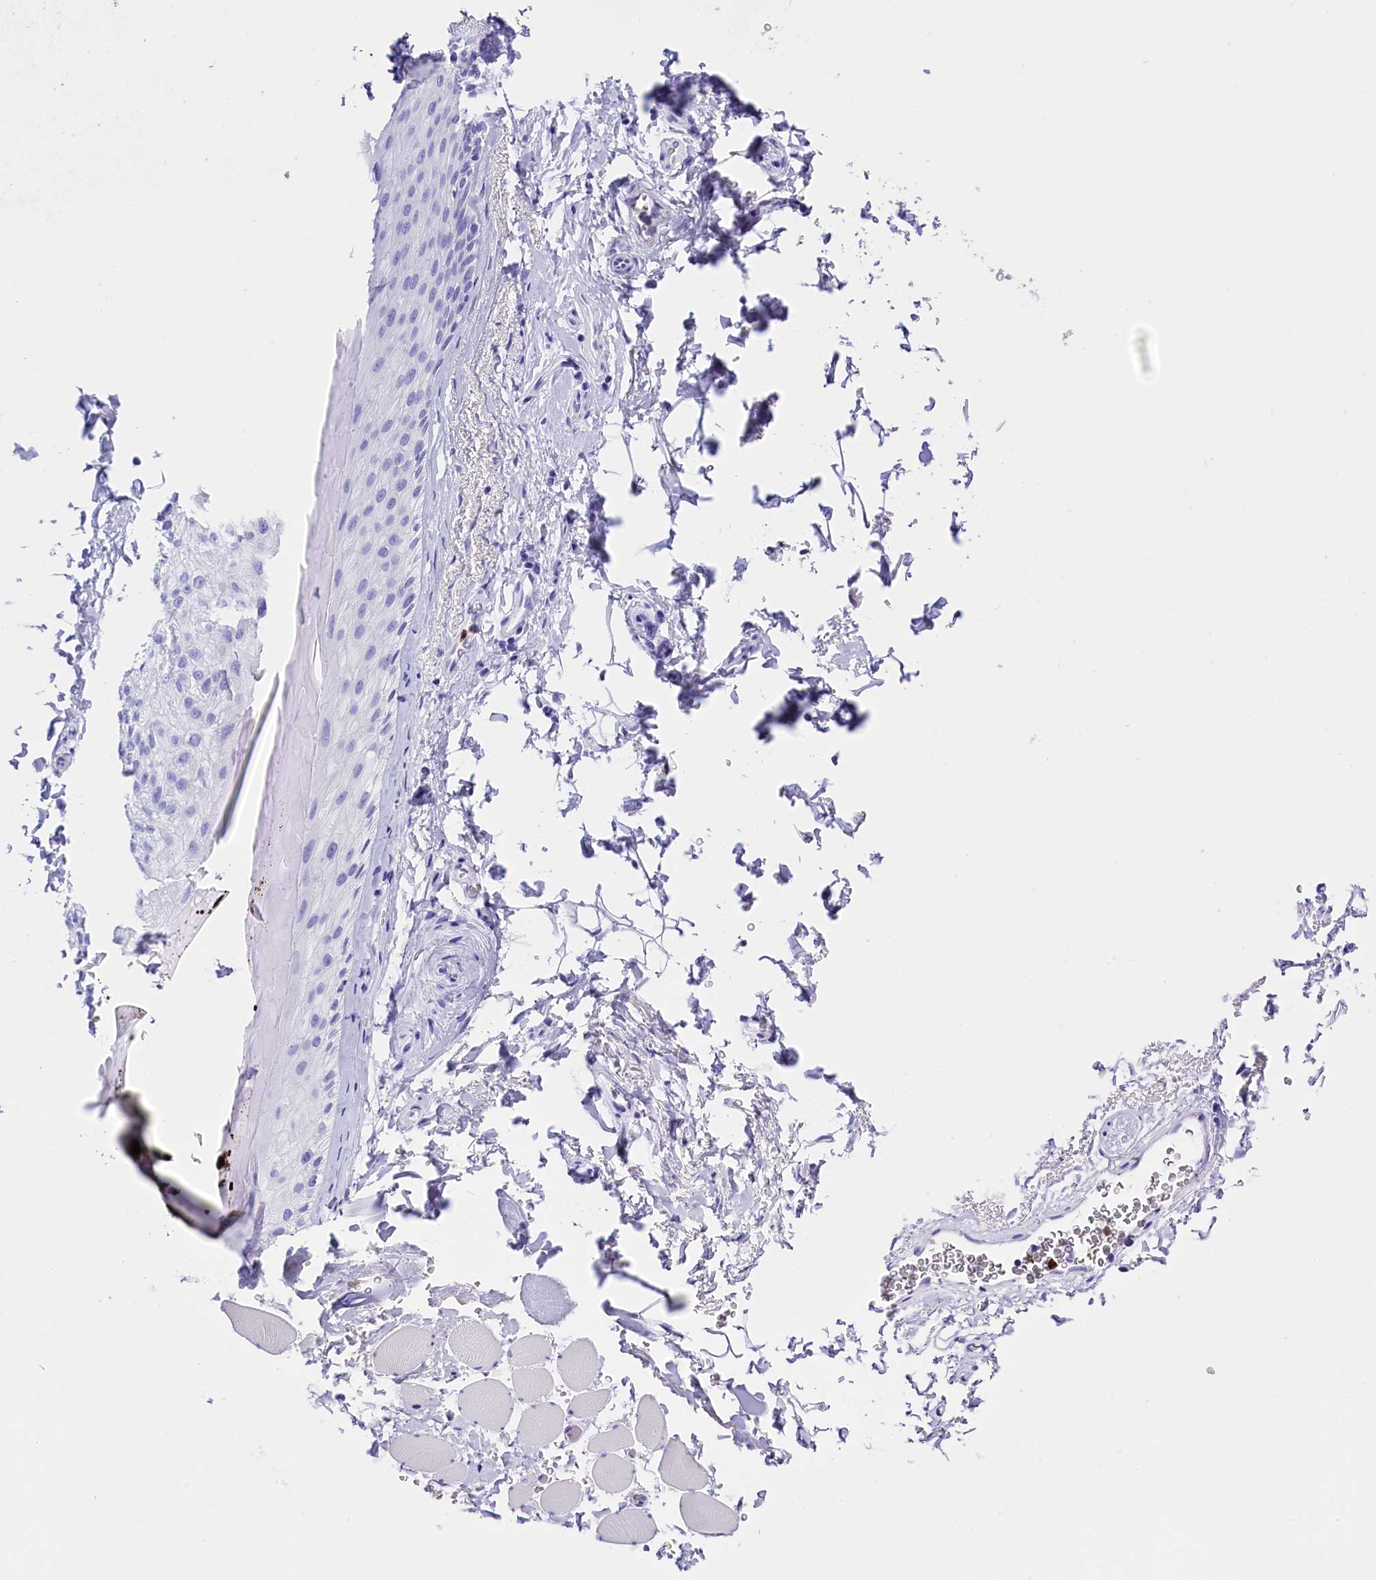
{"staining": {"intensity": "negative", "quantity": "none", "location": "none"}, "tissue": "skin", "cell_type": "Epidermal cells", "image_type": "normal", "snomed": [{"axis": "morphology", "description": "Normal tissue, NOS"}, {"axis": "topography", "description": "Anal"}], "caption": "Skin stained for a protein using immunohistochemistry exhibits no staining epidermal cells.", "gene": "CLC", "patient": {"sex": "male", "age": 44}}